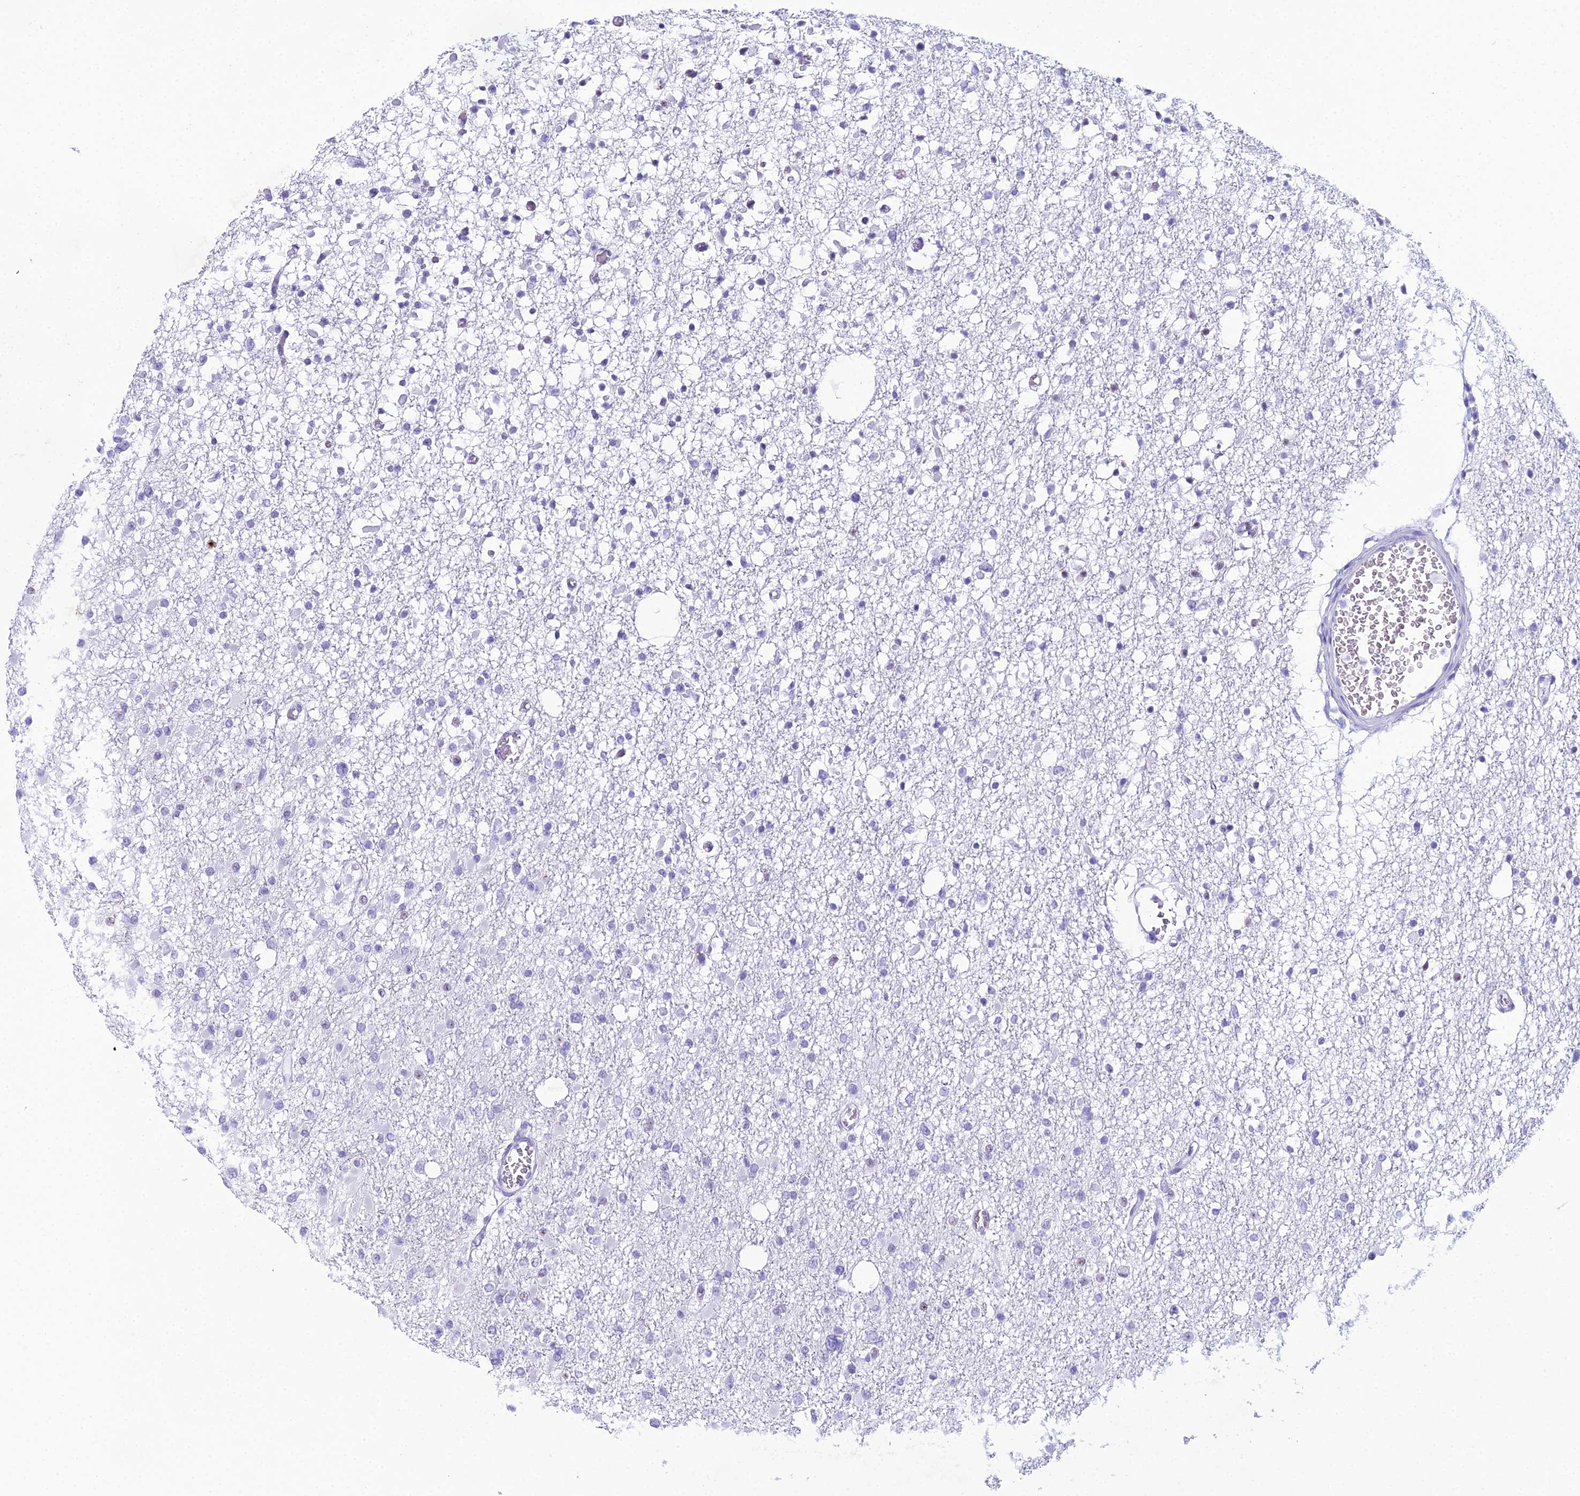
{"staining": {"intensity": "negative", "quantity": "none", "location": "none"}, "tissue": "glioma", "cell_type": "Tumor cells", "image_type": "cancer", "snomed": [{"axis": "morphology", "description": "Glioma, malignant, Low grade"}, {"axis": "topography", "description": "Brain"}], "caption": "DAB (3,3'-diaminobenzidine) immunohistochemical staining of glioma displays no significant staining in tumor cells. (DAB immunohistochemistry (IHC) with hematoxylin counter stain).", "gene": "RNPS1", "patient": {"sex": "female", "age": 22}}